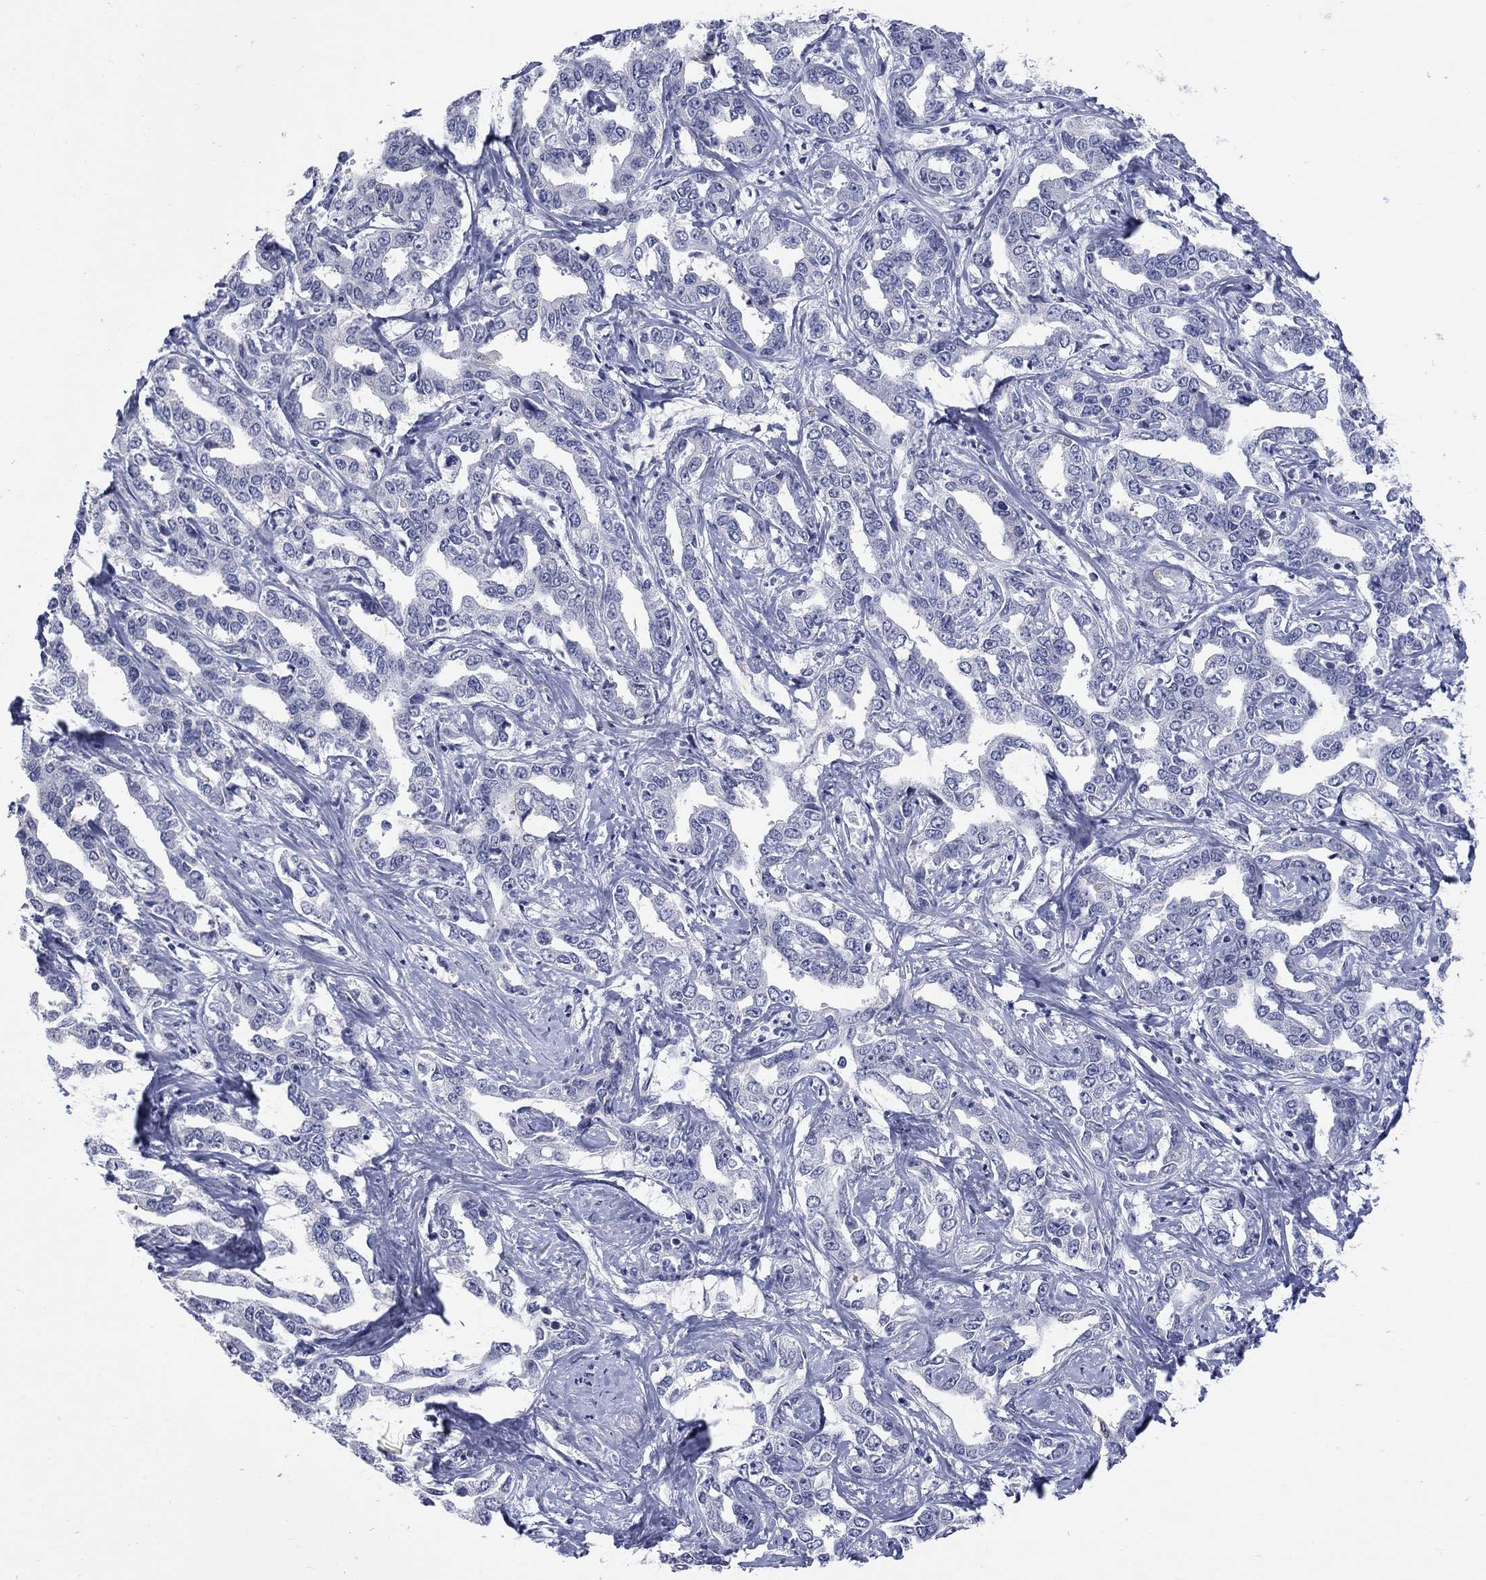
{"staining": {"intensity": "negative", "quantity": "none", "location": "none"}, "tissue": "liver cancer", "cell_type": "Tumor cells", "image_type": "cancer", "snomed": [{"axis": "morphology", "description": "Cholangiocarcinoma"}, {"axis": "topography", "description": "Liver"}], "caption": "Protein analysis of liver cancer demonstrates no significant expression in tumor cells. (Immunohistochemistry, brightfield microscopy, high magnification).", "gene": "ECEL1", "patient": {"sex": "male", "age": 59}}